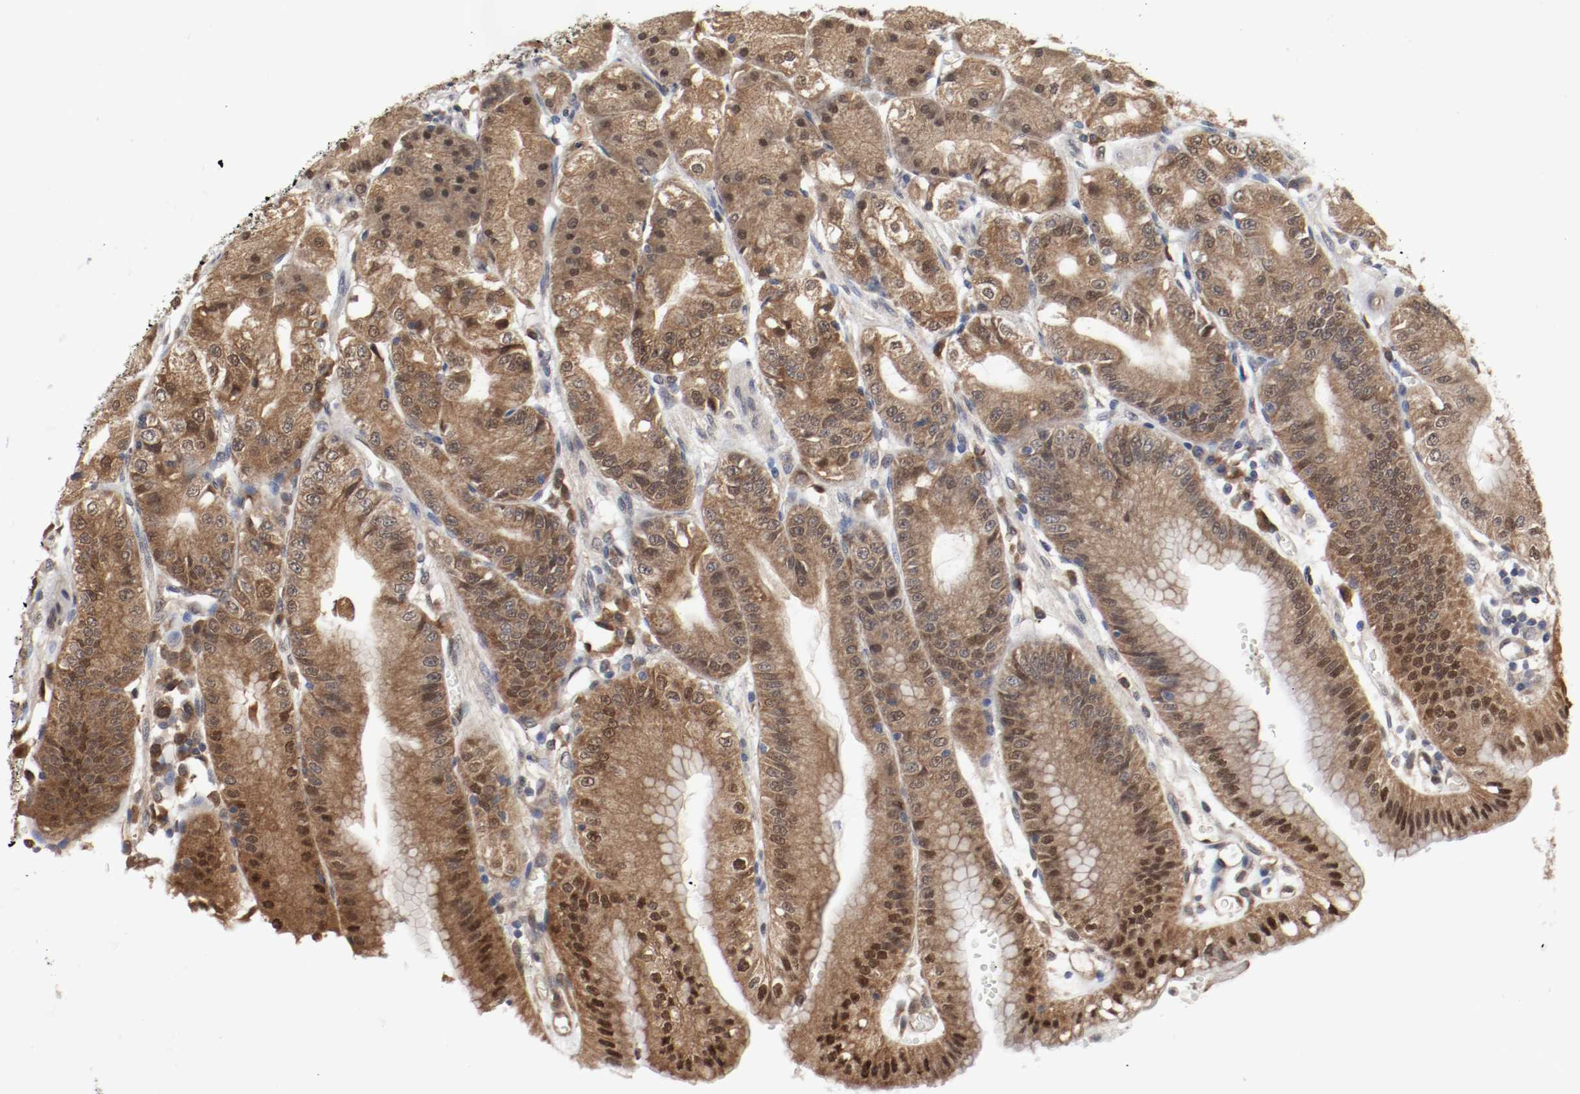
{"staining": {"intensity": "moderate", "quantity": ">75%", "location": "cytoplasmic/membranous,nuclear"}, "tissue": "stomach", "cell_type": "Glandular cells", "image_type": "normal", "snomed": [{"axis": "morphology", "description": "Normal tissue, NOS"}, {"axis": "topography", "description": "Stomach, lower"}], "caption": "Stomach stained with immunohistochemistry shows moderate cytoplasmic/membranous,nuclear staining in about >75% of glandular cells.", "gene": "AFG3L2", "patient": {"sex": "male", "age": 71}}